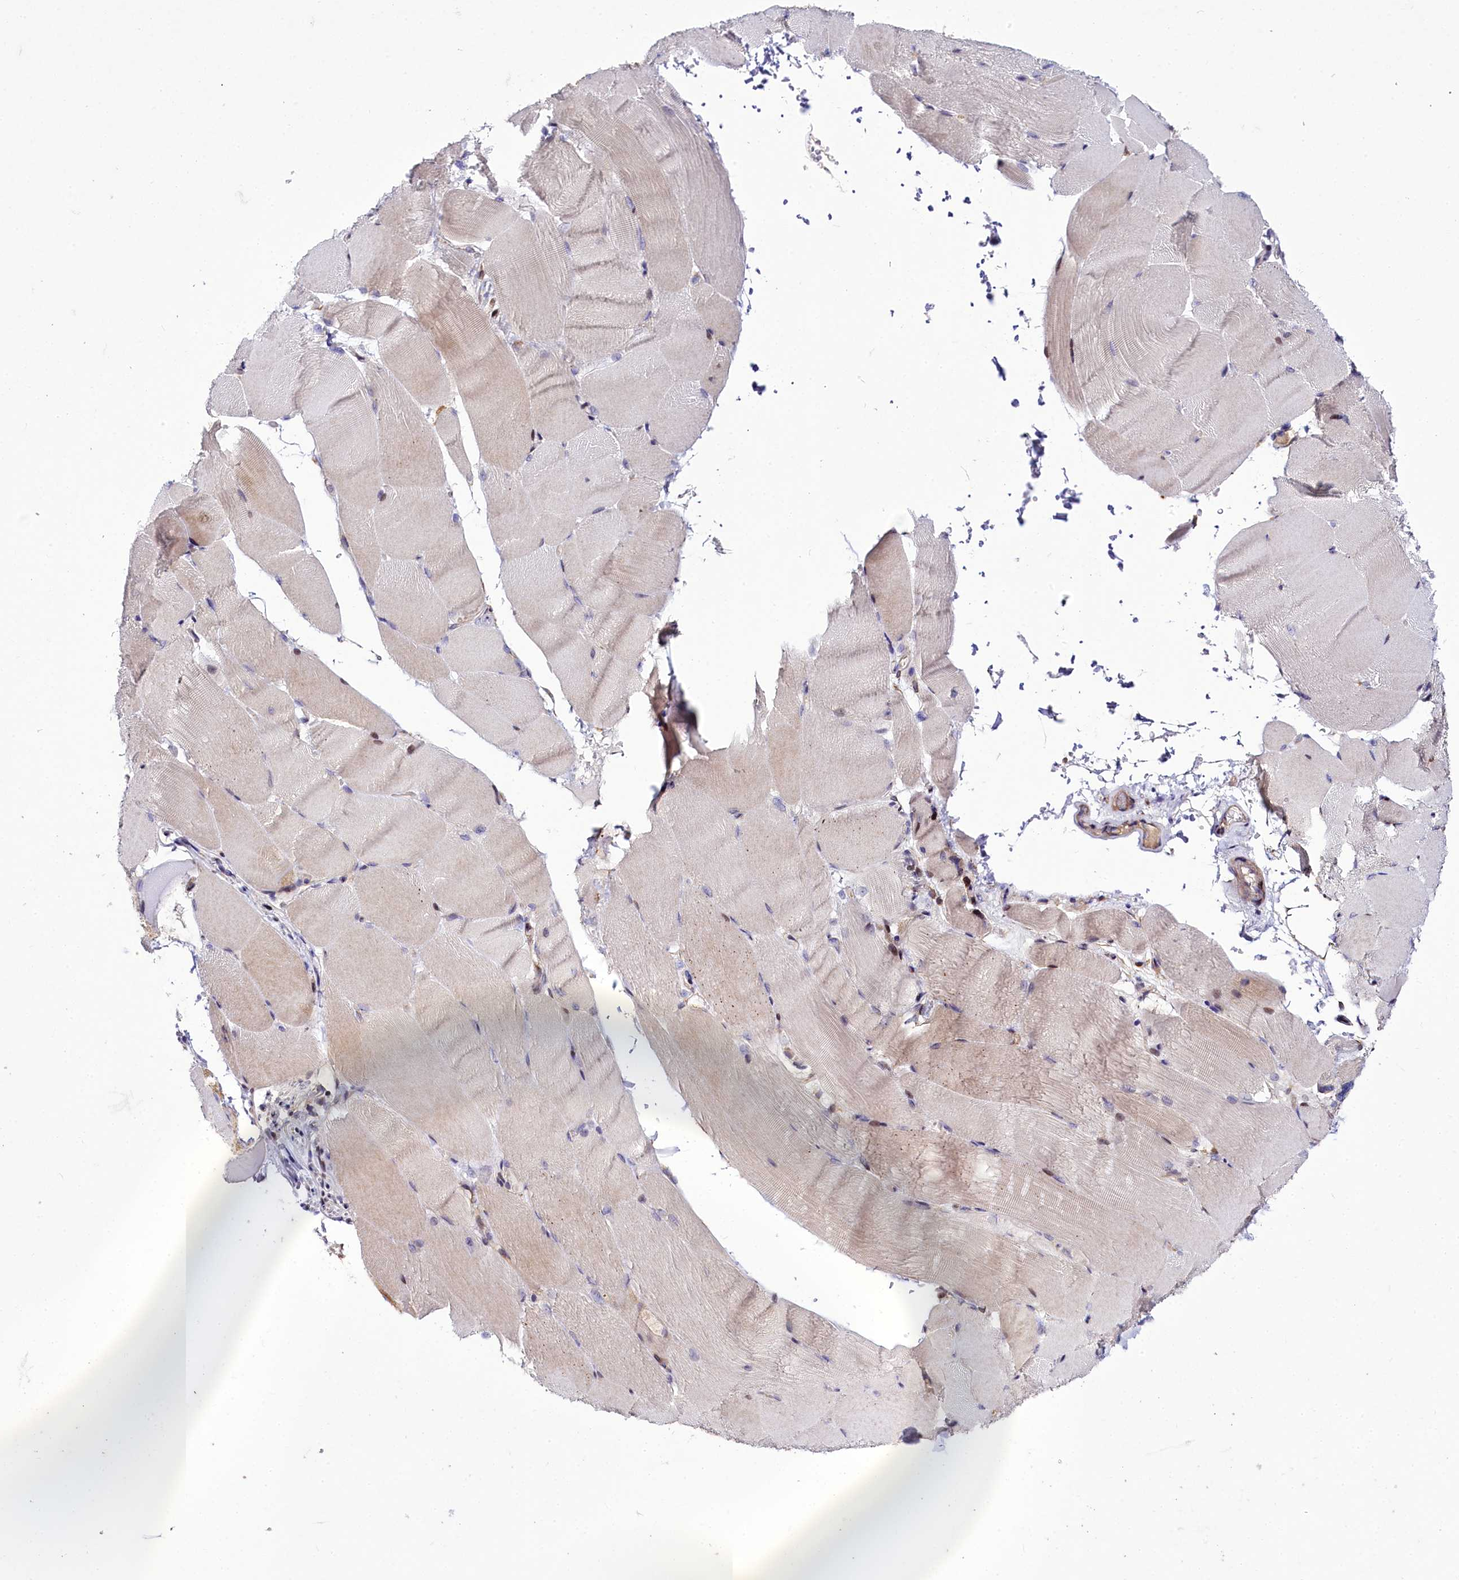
{"staining": {"intensity": "weak", "quantity": "<25%", "location": "cytoplasmic/membranous"}, "tissue": "skeletal muscle", "cell_type": "Myocytes", "image_type": "normal", "snomed": [{"axis": "morphology", "description": "Normal tissue, NOS"}, {"axis": "topography", "description": "Skeletal muscle"}, {"axis": "topography", "description": "Parathyroid gland"}], "caption": "This is a micrograph of immunohistochemistry (IHC) staining of benign skeletal muscle, which shows no positivity in myocytes.", "gene": "ZC3H12C", "patient": {"sex": "female", "age": 37}}